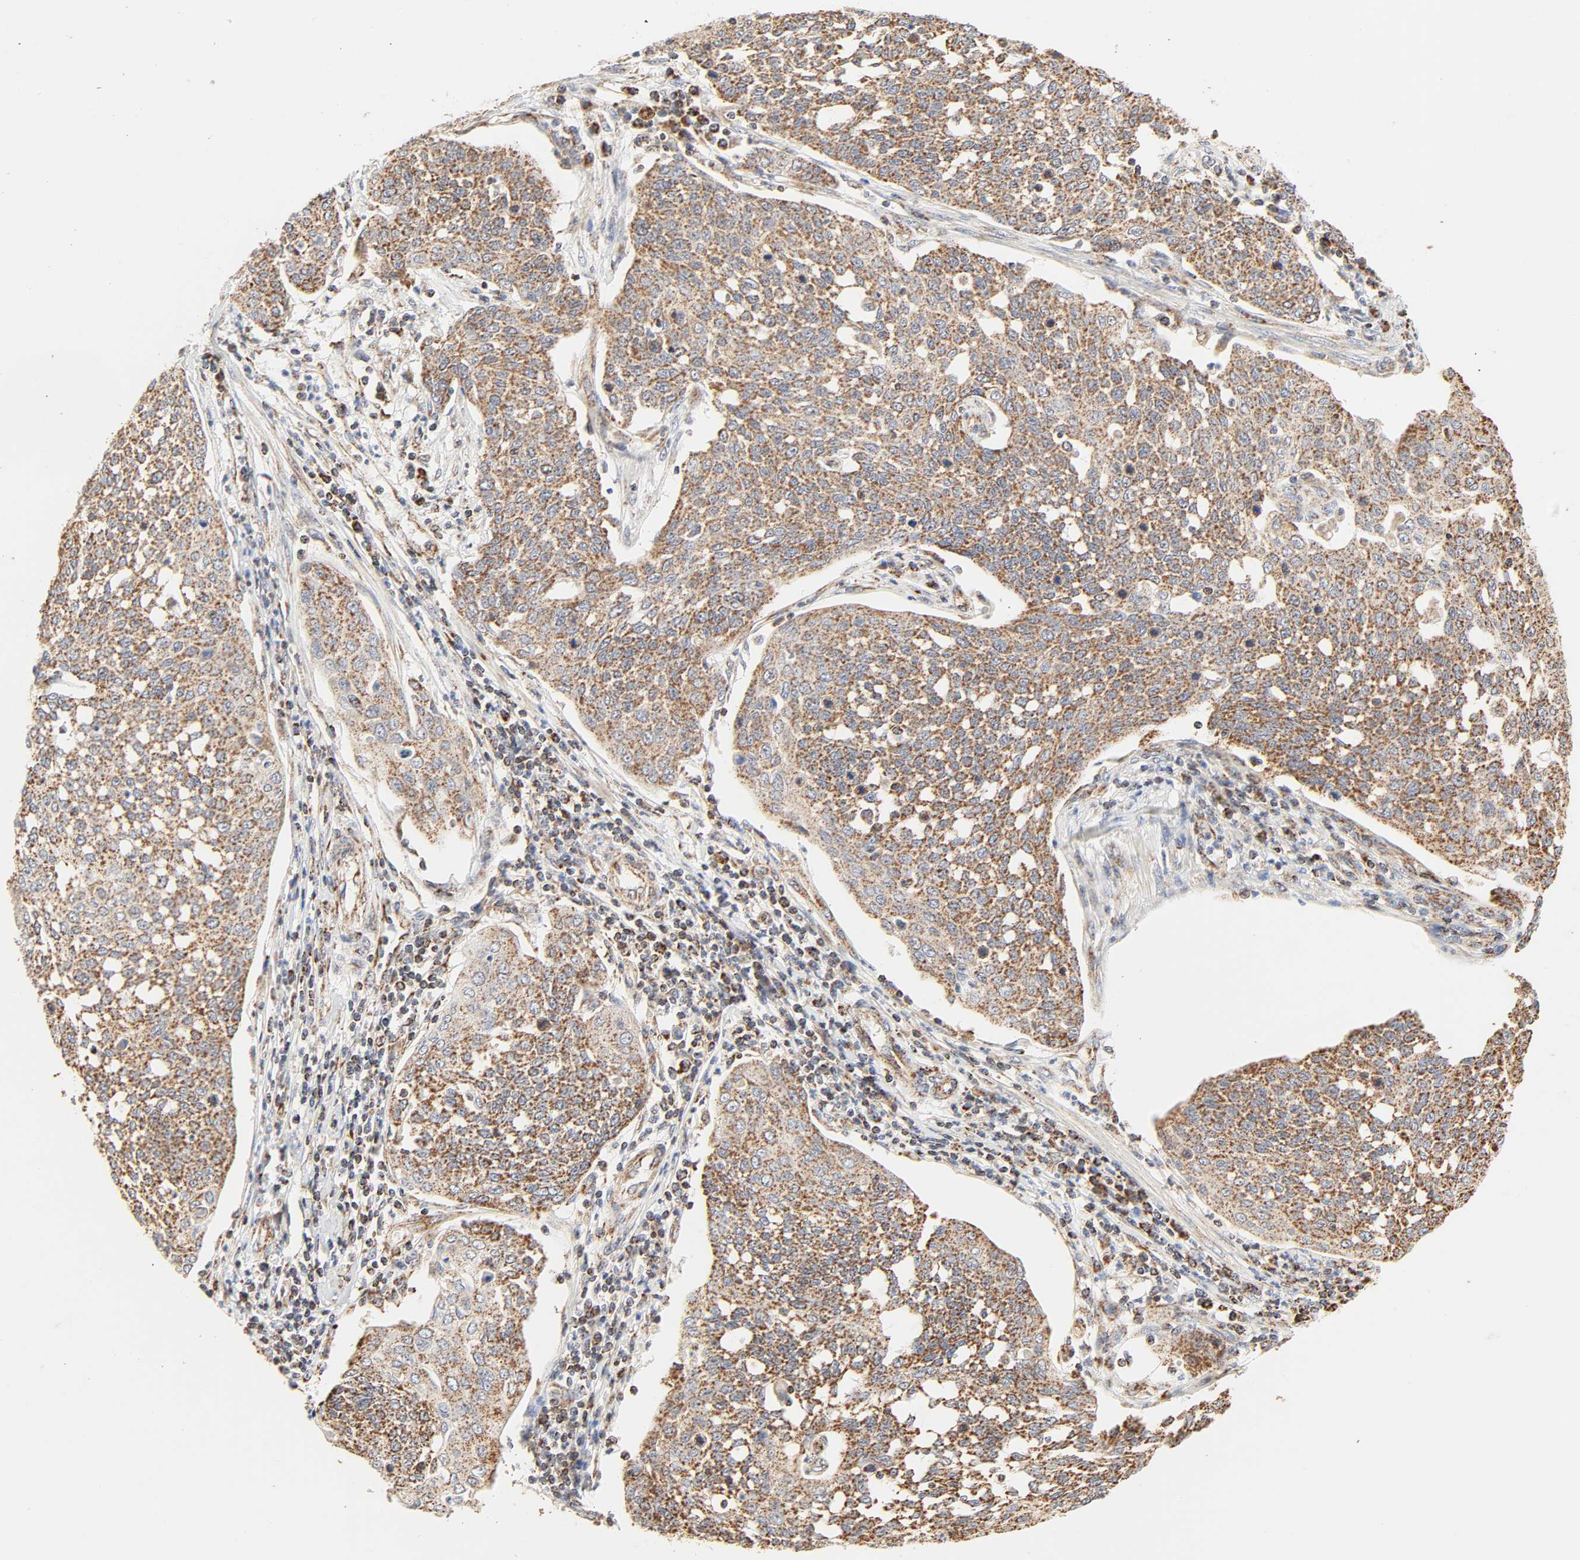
{"staining": {"intensity": "moderate", "quantity": ">75%", "location": "cytoplasmic/membranous"}, "tissue": "cervical cancer", "cell_type": "Tumor cells", "image_type": "cancer", "snomed": [{"axis": "morphology", "description": "Squamous cell carcinoma, NOS"}, {"axis": "topography", "description": "Cervix"}], "caption": "Cervical cancer (squamous cell carcinoma) tissue reveals moderate cytoplasmic/membranous positivity in about >75% of tumor cells, visualized by immunohistochemistry.", "gene": "ZMAT5", "patient": {"sex": "female", "age": 34}}